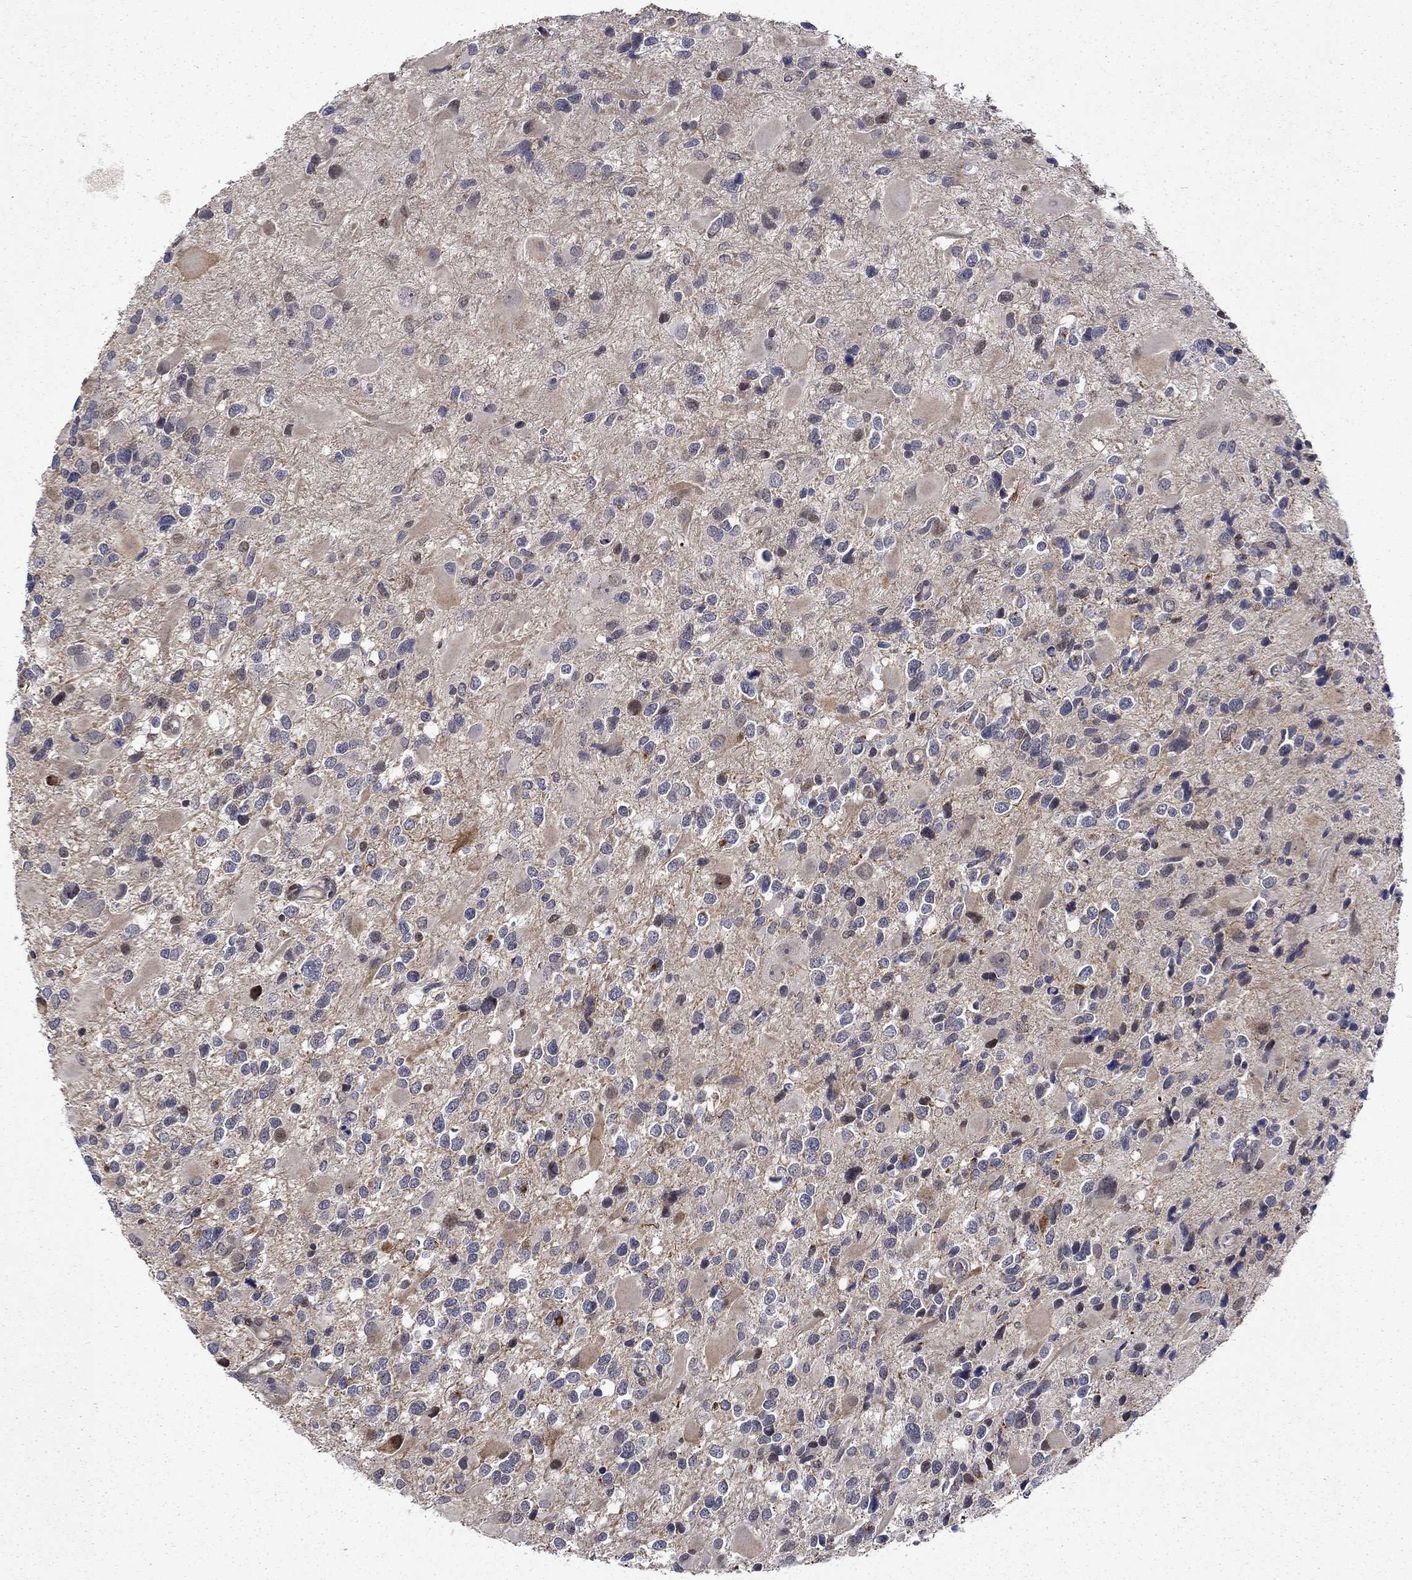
{"staining": {"intensity": "negative", "quantity": "none", "location": "none"}, "tissue": "glioma", "cell_type": "Tumor cells", "image_type": "cancer", "snomed": [{"axis": "morphology", "description": "Glioma, malignant, Low grade"}, {"axis": "topography", "description": "Brain"}], "caption": "Immunohistochemistry of glioma displays no staining in tumor cells.", "gene": "B3GAT1", "patient": {"sex": "female", "age": 32}}